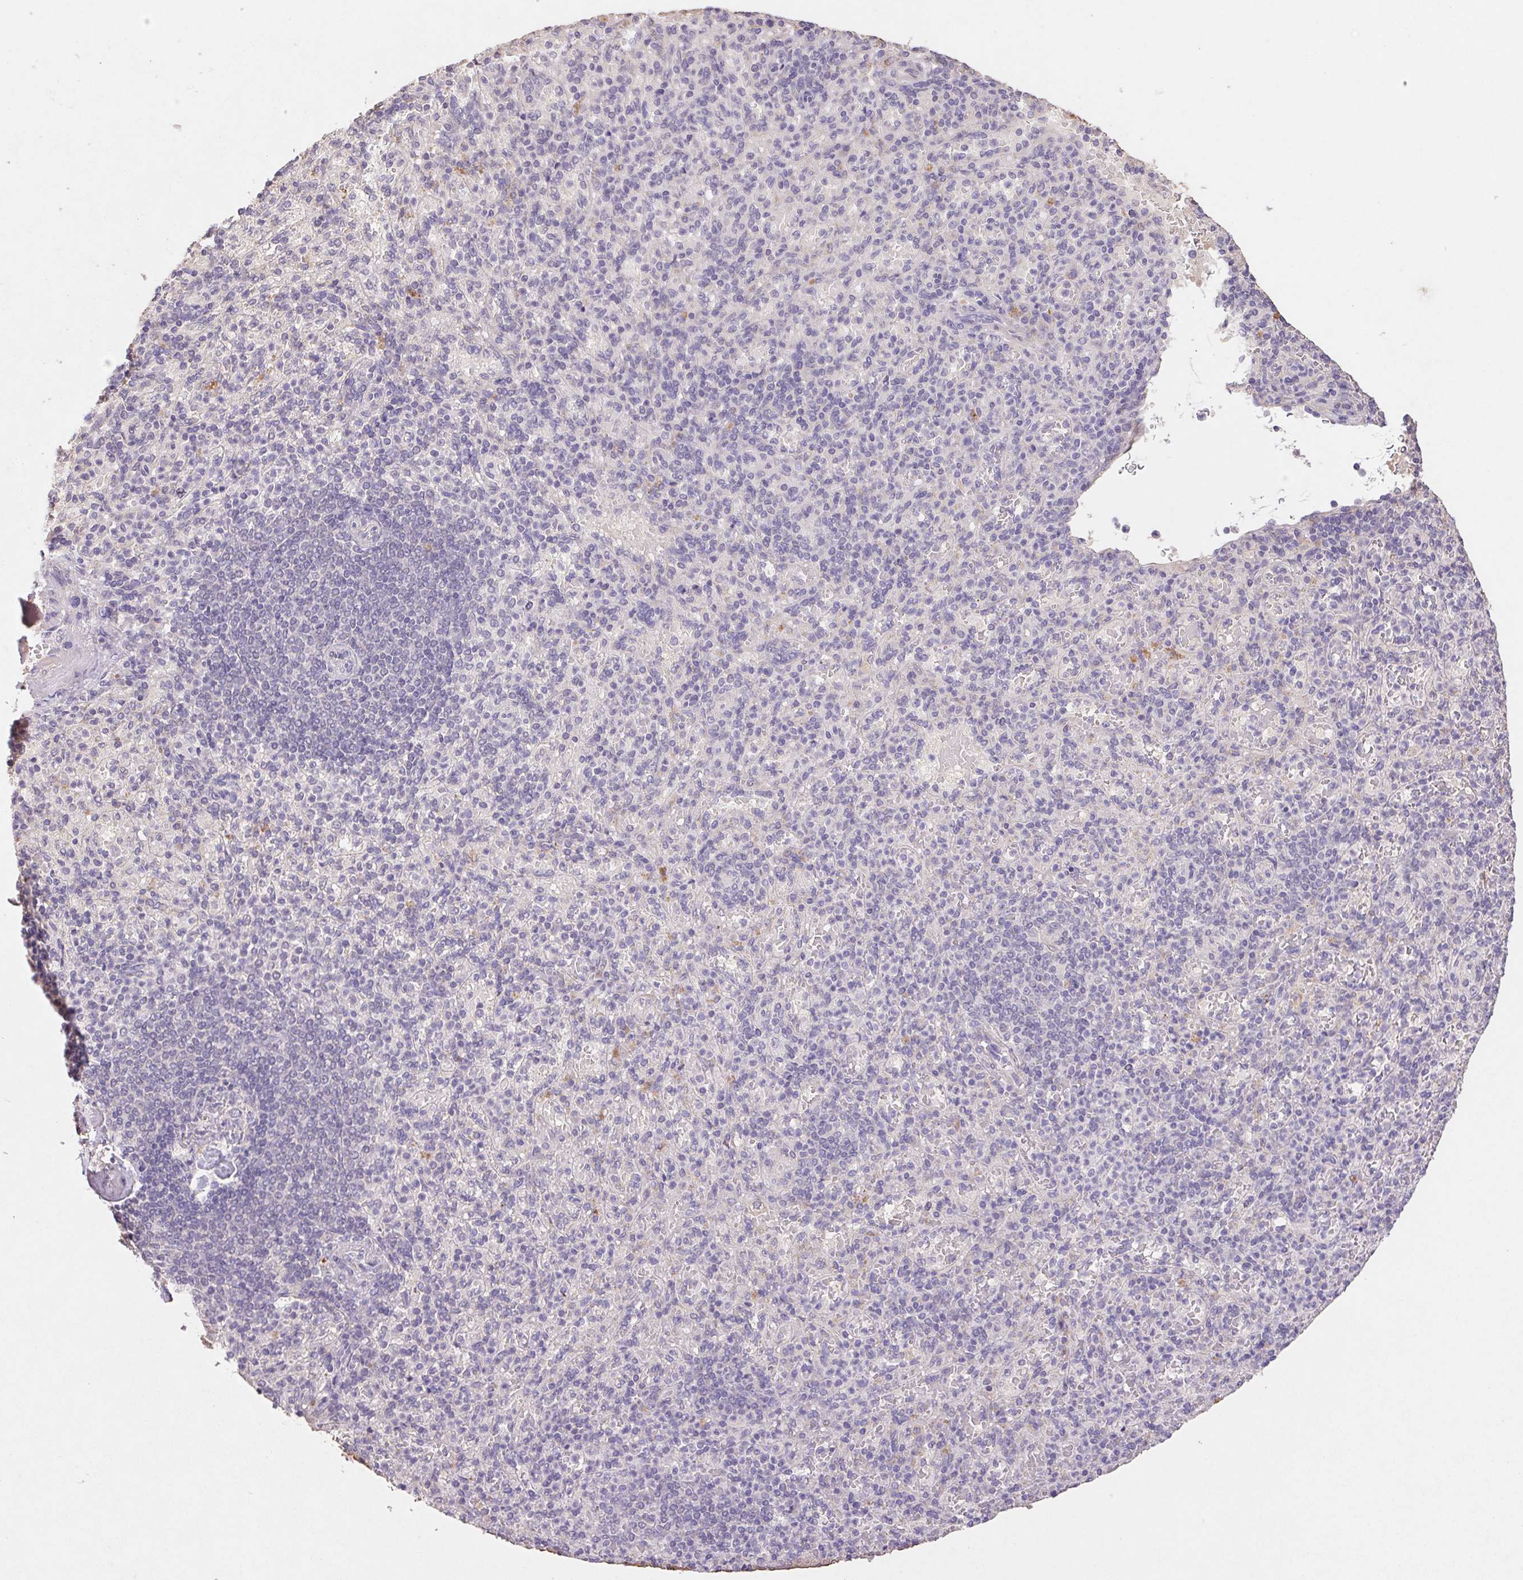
{"staining": {"intensity": "negative", "quantity": "none", "location": "none"}, "tissue": "spleen", "cell_type": "Cells in red pulp", "image_type": "normal", "snomed": [{"axis": "morphology", "description": "Normal tissue, NOS"}, {"axis": "topography", "description": "Spleen"}], "caption": "Cells in red pulp show no significant expression in unremarkable spleen. (Stains: DAB immunohistochemistry with hematoxylin counter stain, Microscopy: brightfield microscopy at high magnification).", "gene": "GRM2", "patient": {"sex": "female", "age": 74}}